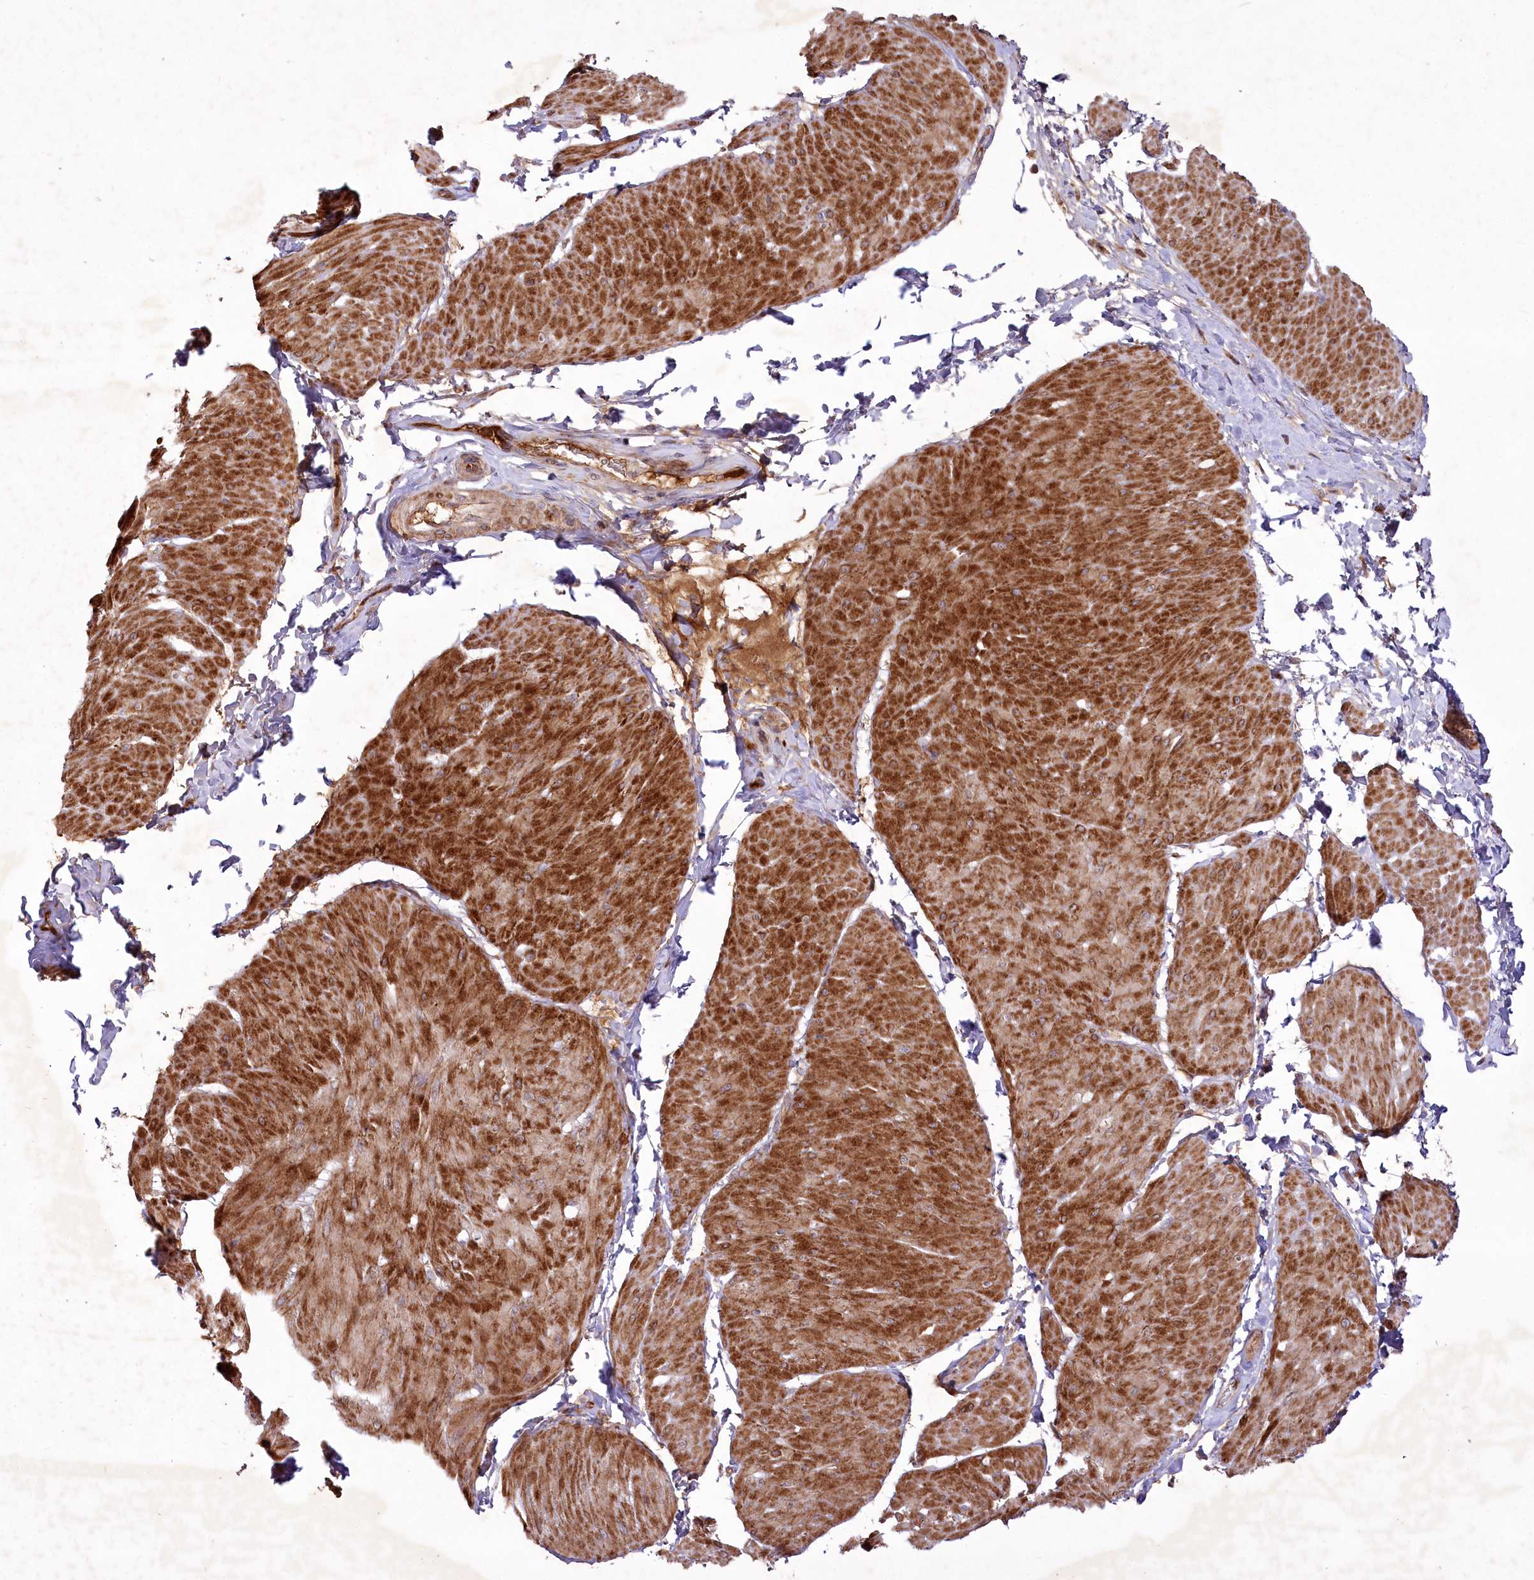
{"staining": {"intensity": "strong", "quantity": "25%-75%", "location": "cytoplasmic/membranous"}, "tissue": "smooth muscle", "cell_type": "Smooth muscle cells", "image_type": "normal", "snomed": [{"axis": "morphology", "description": "Urothelial carcinoma, High grade"}, {"axis": "topography", "description": "Urinary bladder"}], "caption": "Immunohistochemistry (IHC) micrograph of unremarkable smooth muscle stained for a protein (brown), which exhibits high levels of strong cytoplasmic/membranous staining in approximately 25%-75% of smooth muscle cells.", "gene": "PSTK", "patient": {"sex": "male", "age": 46}}